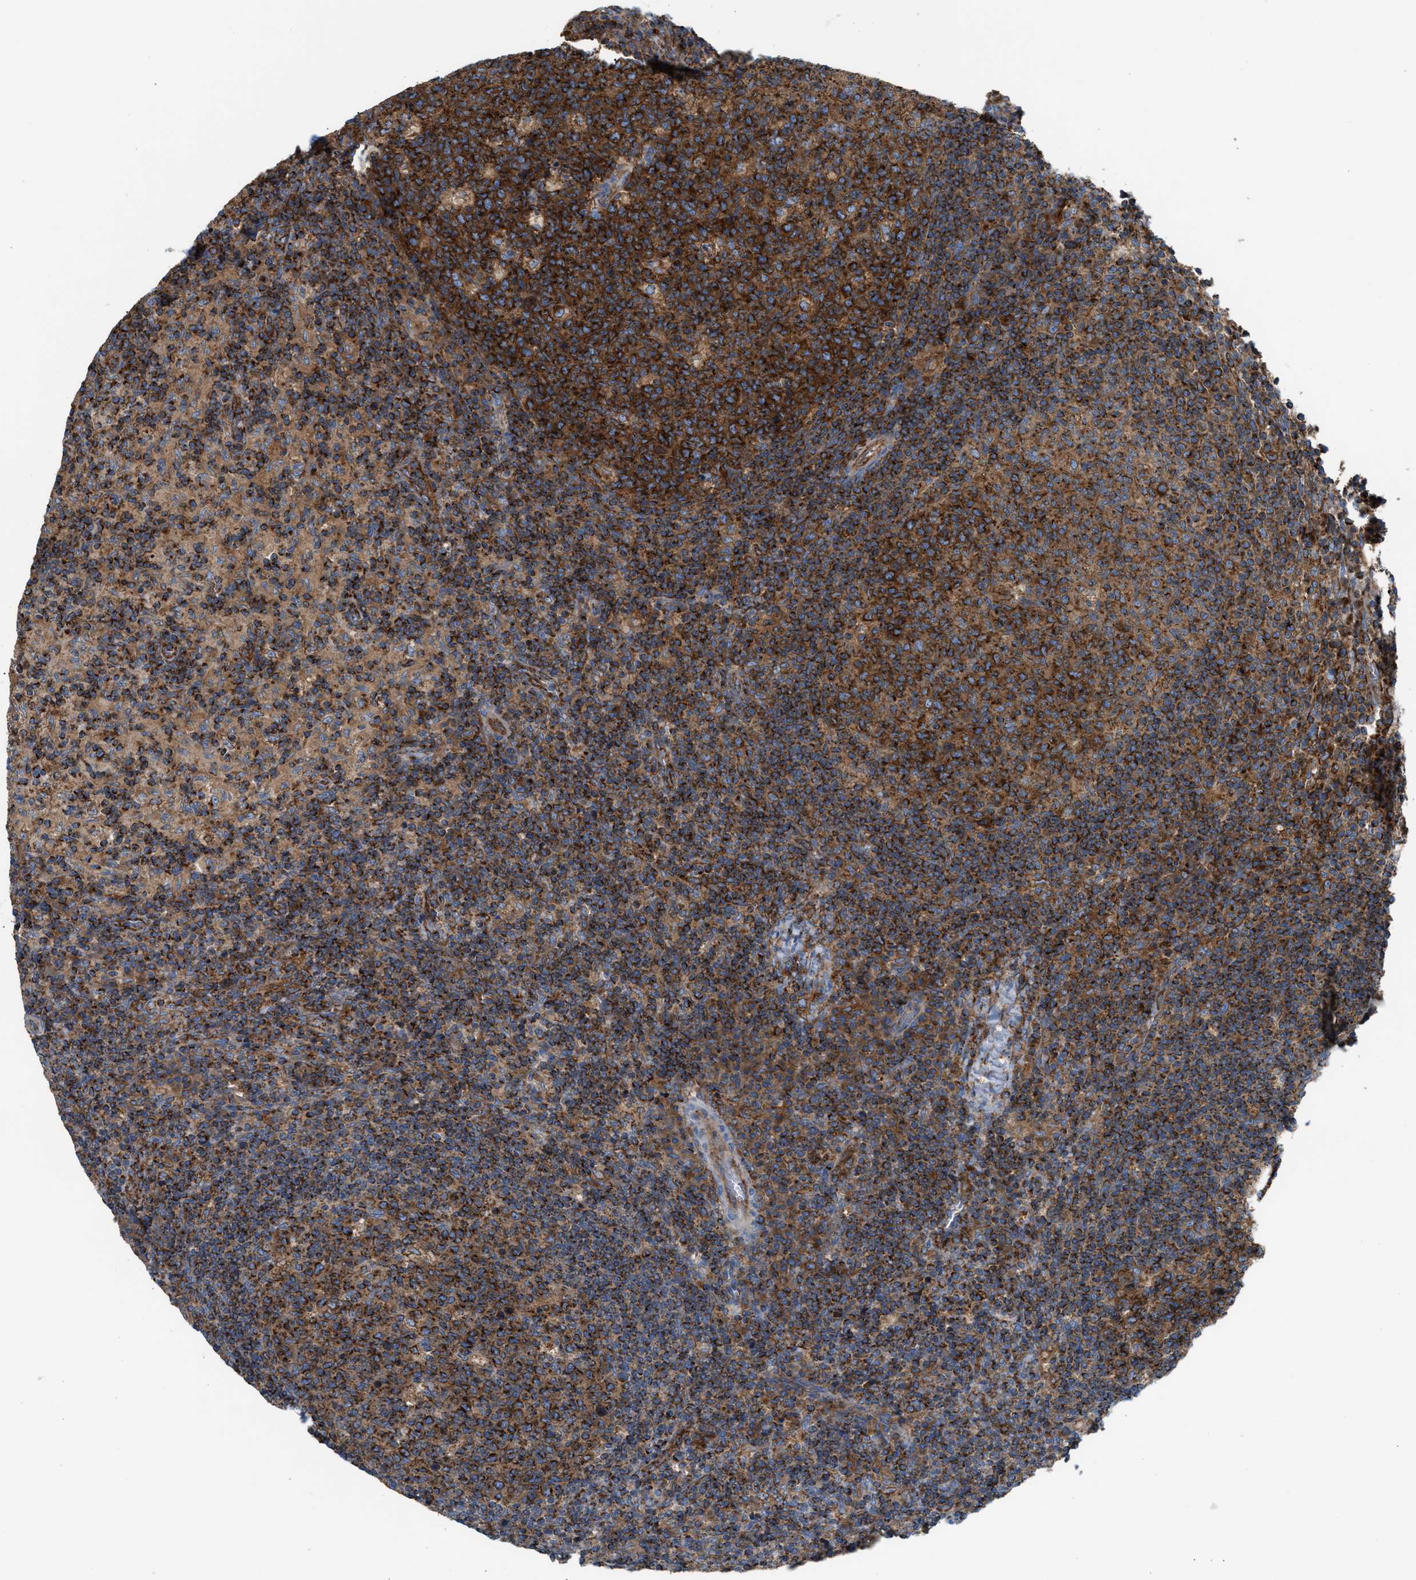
{"staining": {"intensity": "strong", "quantity": ">75%", "location": "cytoplasmic/membranous"}, "tissue": "lymph node", "cell_type": "Germinal center cells", "image_type": "normal", "snomed": [{"axis": "morphology", "description": "Normal tissue, NOS"}, {"axis": "morphology", "description": "Inflammation, NOS"}, {"axis": "topography", "description": "Lymph node"}], "caption": "Lymph node stained with a protein marker shows strong staining in germinal center cells.", "gene": "TBC1D15", "patient": {"sex": "male", "age": 55}}